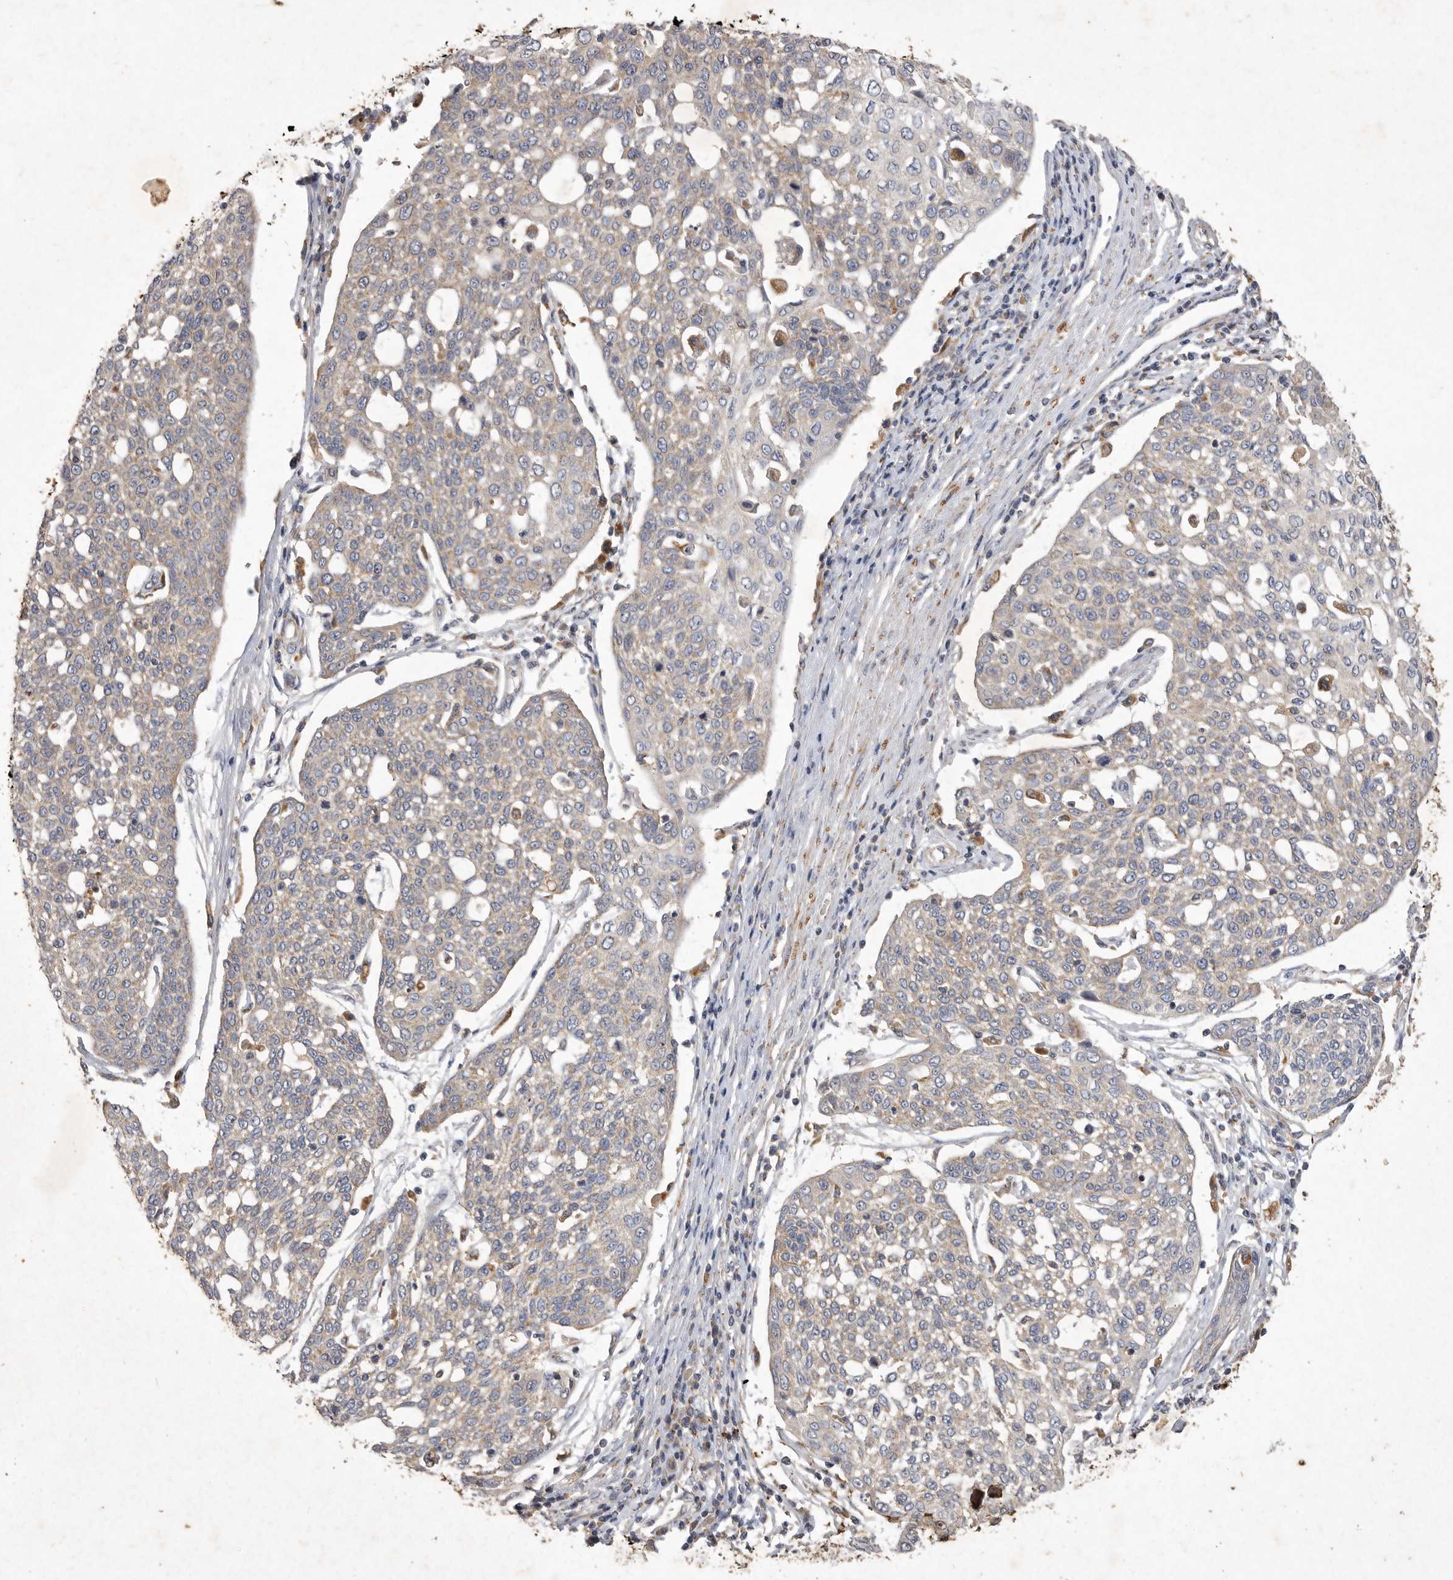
{"staining": {"intensity": "weak", "quantity": "<25%", "location": "cytoplasmic/membranous"}, "tissue": "cervical cancer", "cell_type": "Tumor cells", "image_type": "cancer", "snomed": [{"axis": "morphology", "description": "Squamous cell carcinoma, NOS"}, {"axis": "topography", "description": "Cervix"}], "caption": "DAB immunohistochemical staining of cervical cancer (squamous cell carcinoma) exhibits no significant expression in tumor cells. Nuclei are stained in blue.", "gene": "MRPL41", "patient": {"sex": "female", "age": 34}}